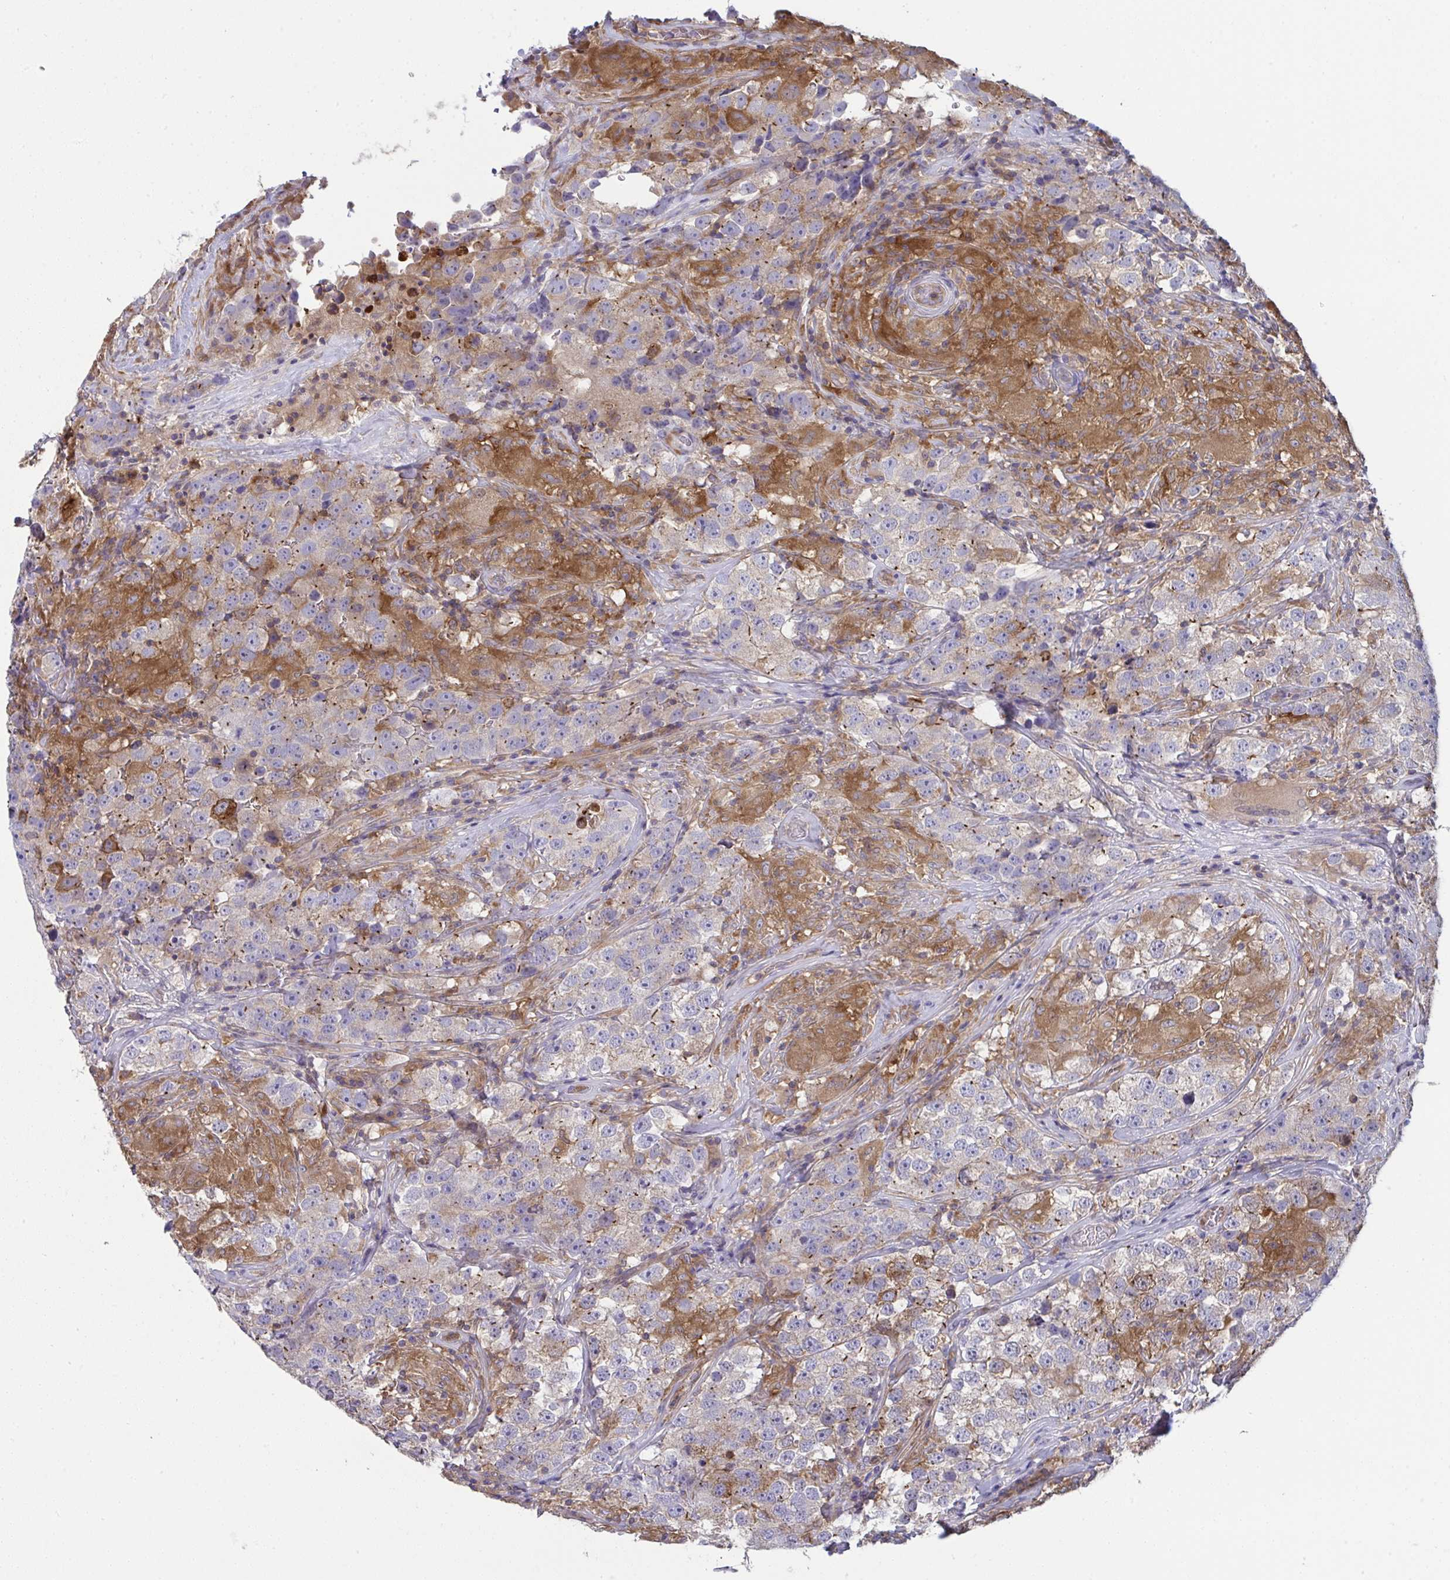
{"staining": {"intensity": "moderate", "quantity": "<25%", "location": "cytoplasmic/membranous"}, "tissue": "testis cancer", "cell_type": "Tumor cells", "image_type": "cancer", "snomed": [{"axis": "morphology", "description": "Seminoma, NOS"}, {"axis": "topography", "description": "Testis"}], "caption": "Testis cancer (seminoma) stained with immunohistochemistry (IHC) demonstrates moderate cytoplasmic/membranous positivity in about <25% of tumor cells.", "gene": "ALDH16A1", "patient": {"sex": "male", "age": 46}}